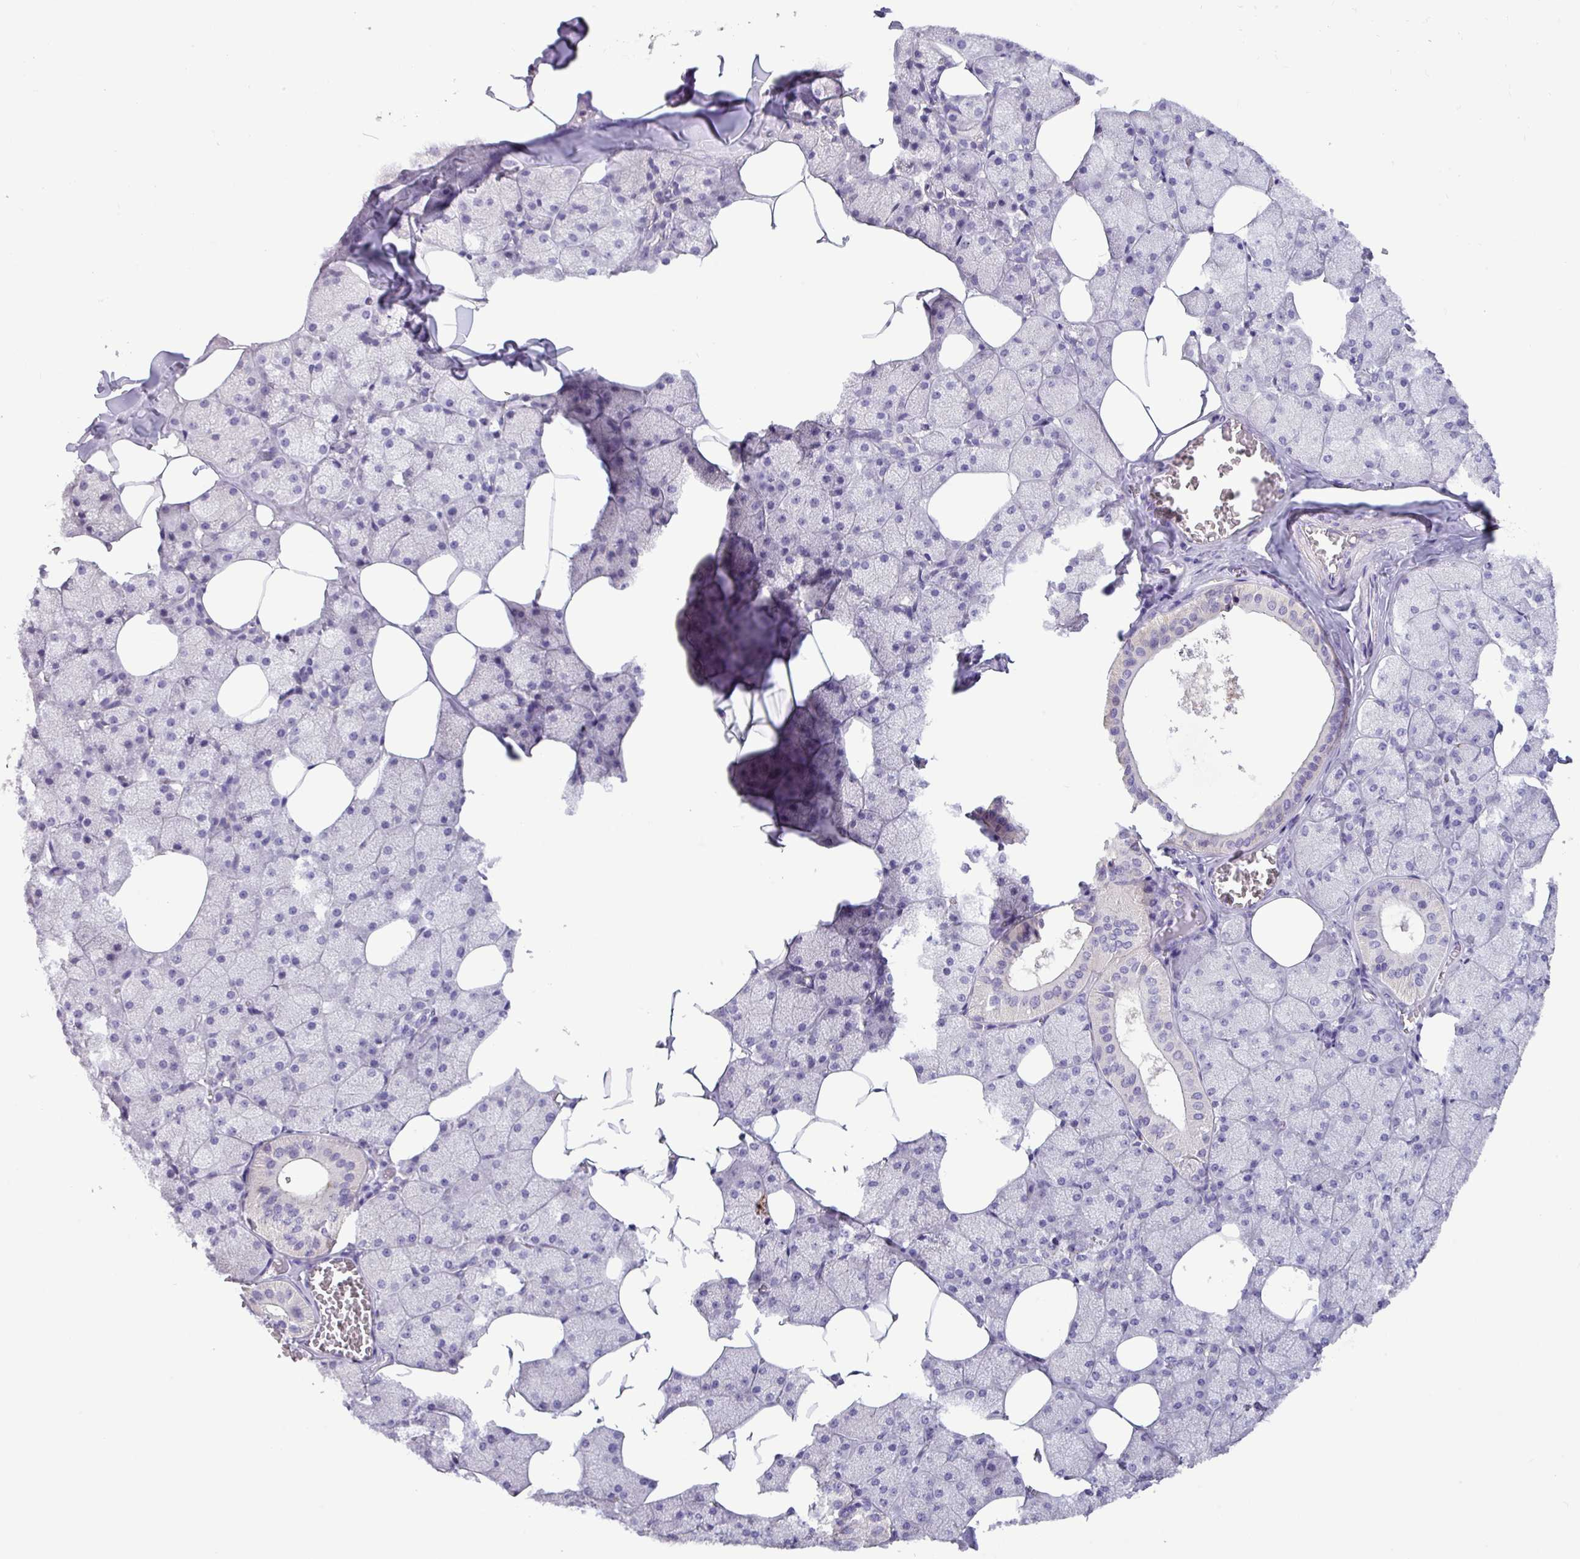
{"staining": {"intensity": "negative", "quantity": "none", "location": "none"}, "tissue": "salivary gland", "cell_type": "Glandular cells", "image_type": "normal", "snomed": [{"axis": "morphology", "description": "Normal tissue, NOS"}, {"axis": "topography", "description": "Salivary gland"}, {"axis": "topography", "description": "Peripheral nerve tissue"}], "caption": "A photomicrograph of human salivary gland is negative for staining in glandular cells. (DAB (3,3'-diaminobenzidine) immunohistochemistry (IHC), high magnification).", "gene": "PNLDC1", "patient": {"sex": "male", "age": 38}}